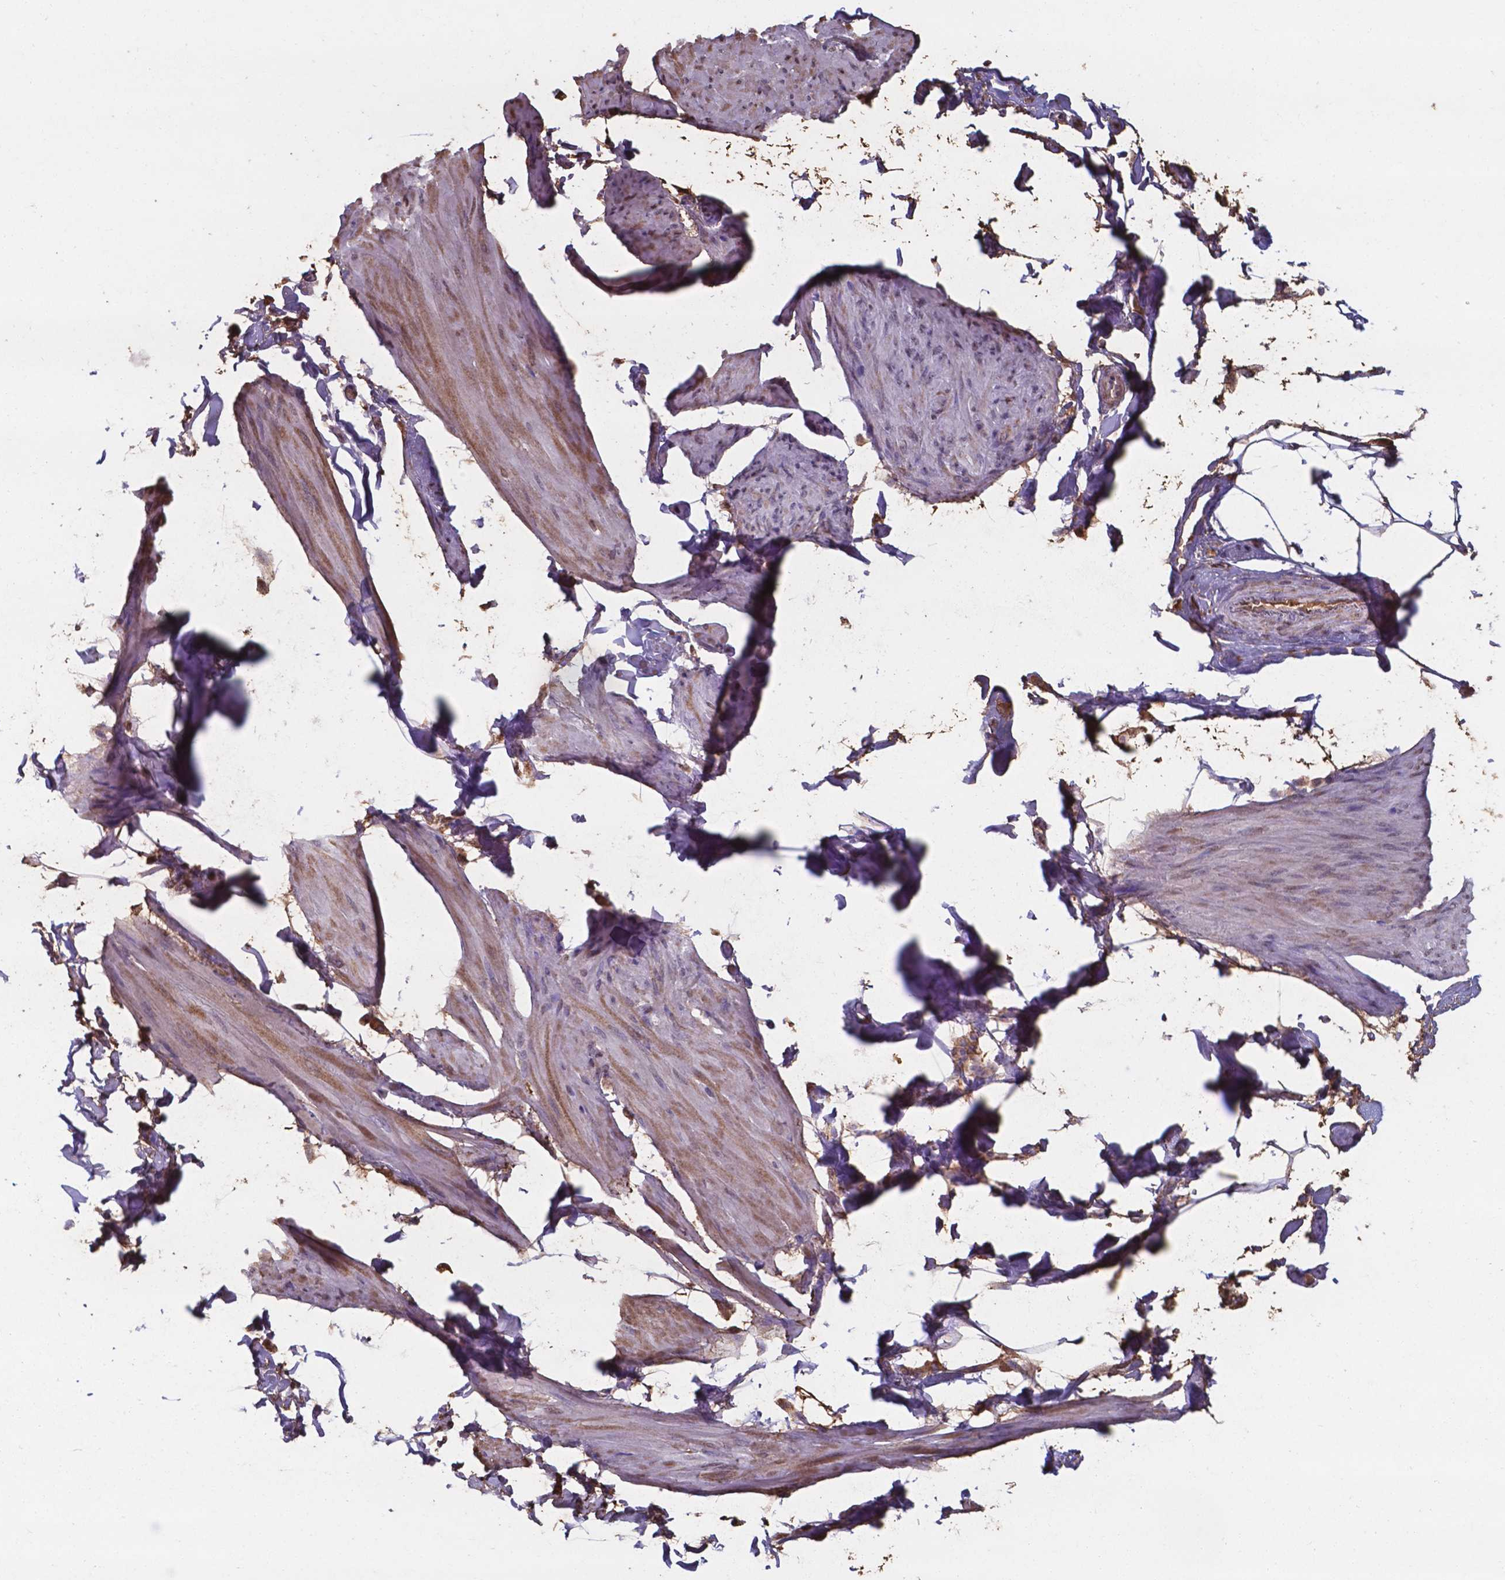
{"staining": {"intensity": "moderate", "quantity": ">75%", "location": "cytoplasmic/membranous,nuclear"}, "tissue": "smooth muscle", "cell_type": "Smooth muscle cells", "image_type": "normal", "snomed": [{"axis": "morphology", "description": "Normal tissue, NOS"}, {"axis": "topography", "description": "Adipose tissue"}, {"axis": "topography", "description": "Smooth muscle"}, {"axis": "topography", "description": "Peripheral nerve tissue"}], "caption": "DAB immunohistochemical staining of normal human smooth muscle displays moderate cytoplasmic/membranous,nuclear protein positivity in approximately >75% of smooth muscle cells.", "gene": "SERPINA1", "patient": {"sex": "male", "age": 83}}